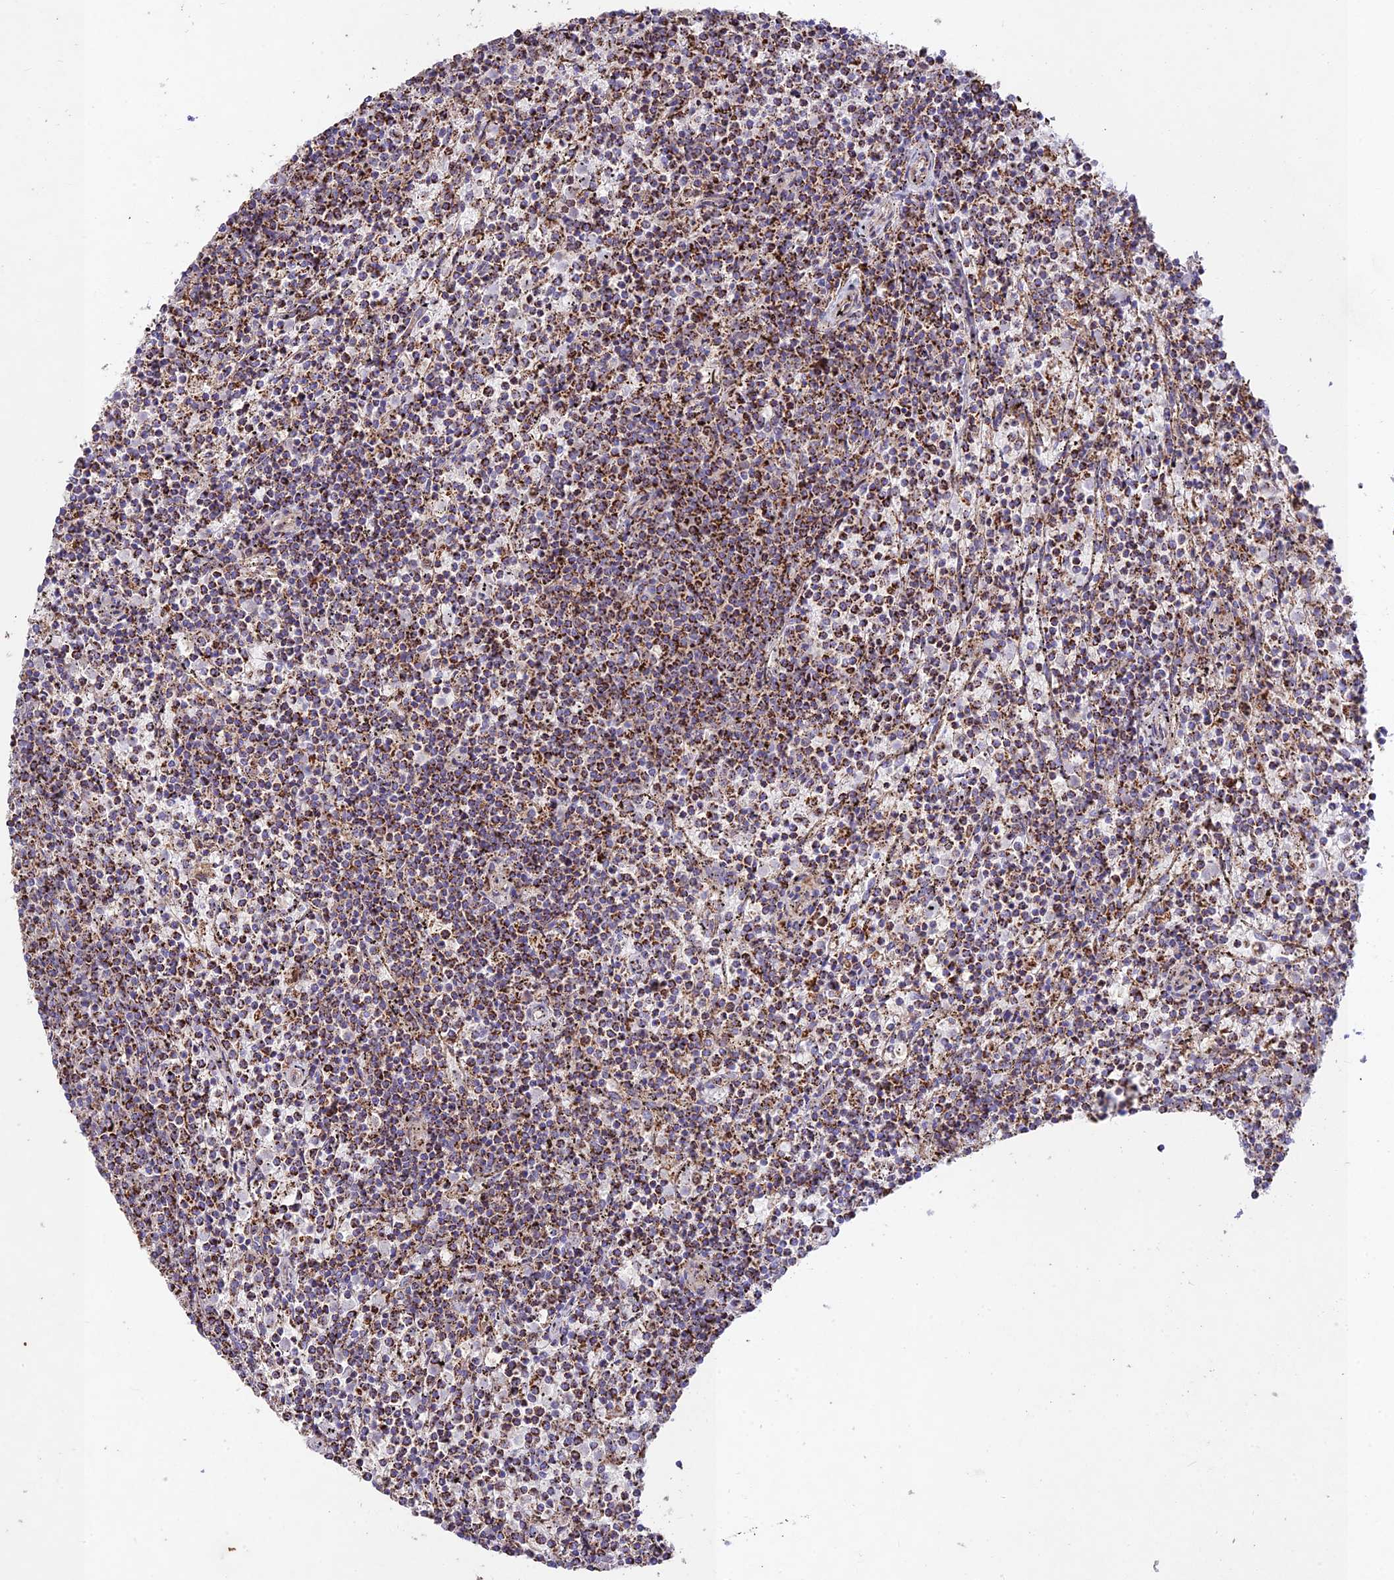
{"staining": {"intensity": "strong", "quantity": "25%-75%", "location": "cytoplasmic/membranous"}, "tissue": "lymphoma", "cell_type": "Tumor cells", "image_type": "cancer", "snomed": [{"axis": "morphology", "description": "Malignant lymphoma, non-Hodgkin's type, Low grade"}, {"axis": "topography", "description": "Spleen"}], "caption": "Human lymphoma stained with a brown dye demonstrates strong cytoplasmic/membranous positive staining in about 25%-75% of tumor cells.", "gene": "KHDC3L", "patient": {"sex": "female", "age": 50}}